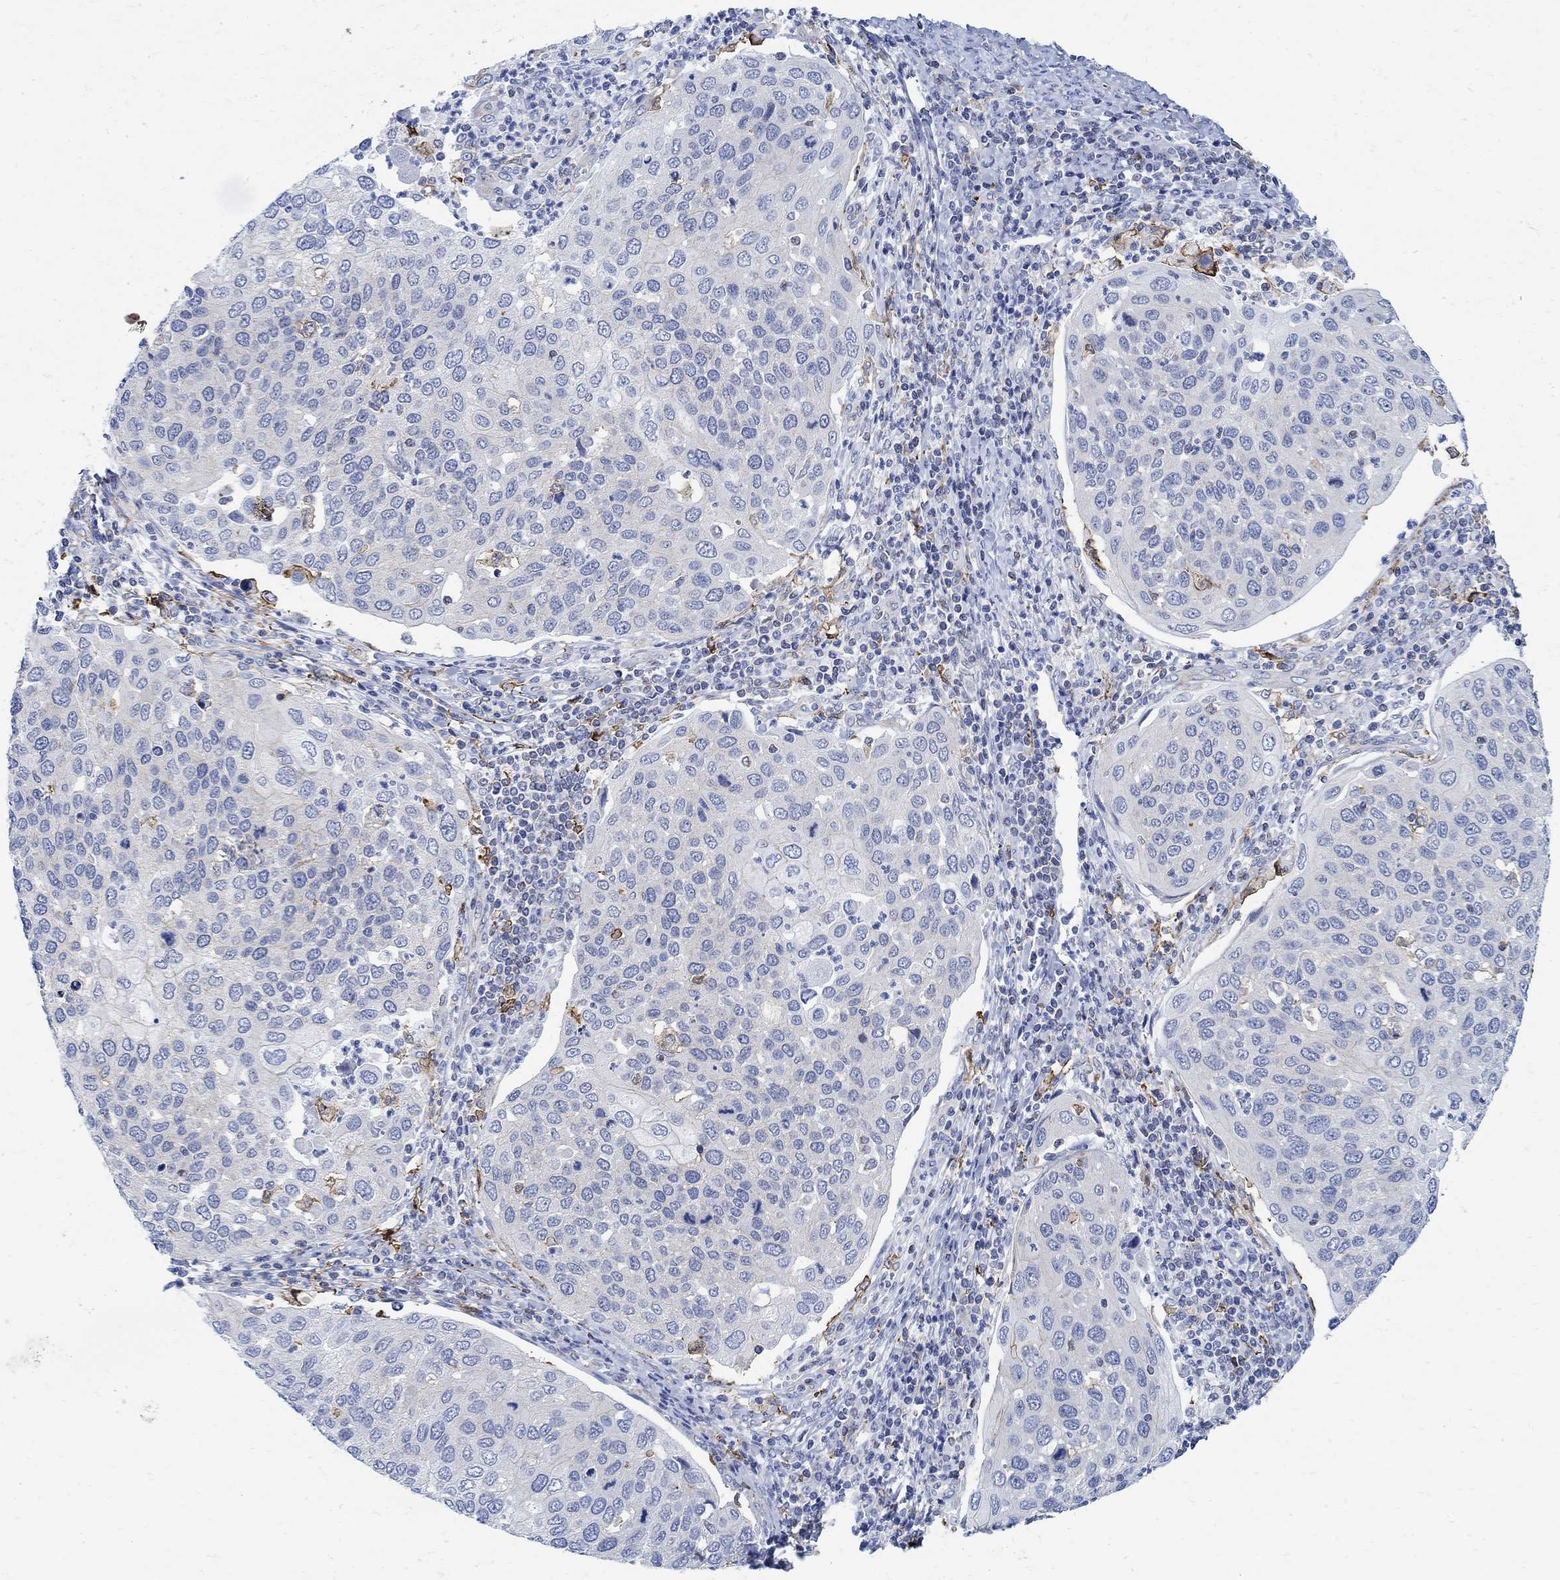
{"staining": {"intensity": "strong", "quantity": "<25%", "location": "cytoplasmic/membranous"}, "tissue": "cervical cancer", "cell_type": "Tumor cells", "image_type": "cancer", "snomed": [{"axis": "morphology", "description": "Squamous cell carcinoma, NOS"}, {"axis": "topography", "description": "Cervix"}], "caption": "Cervical cancer stained with a brown dye displays strong cytoplasmic/membranous positive staining in approximately <25% of tumor cells.", "gene": "PHF21B", "patient": {"sex": "female", "age": 54}}